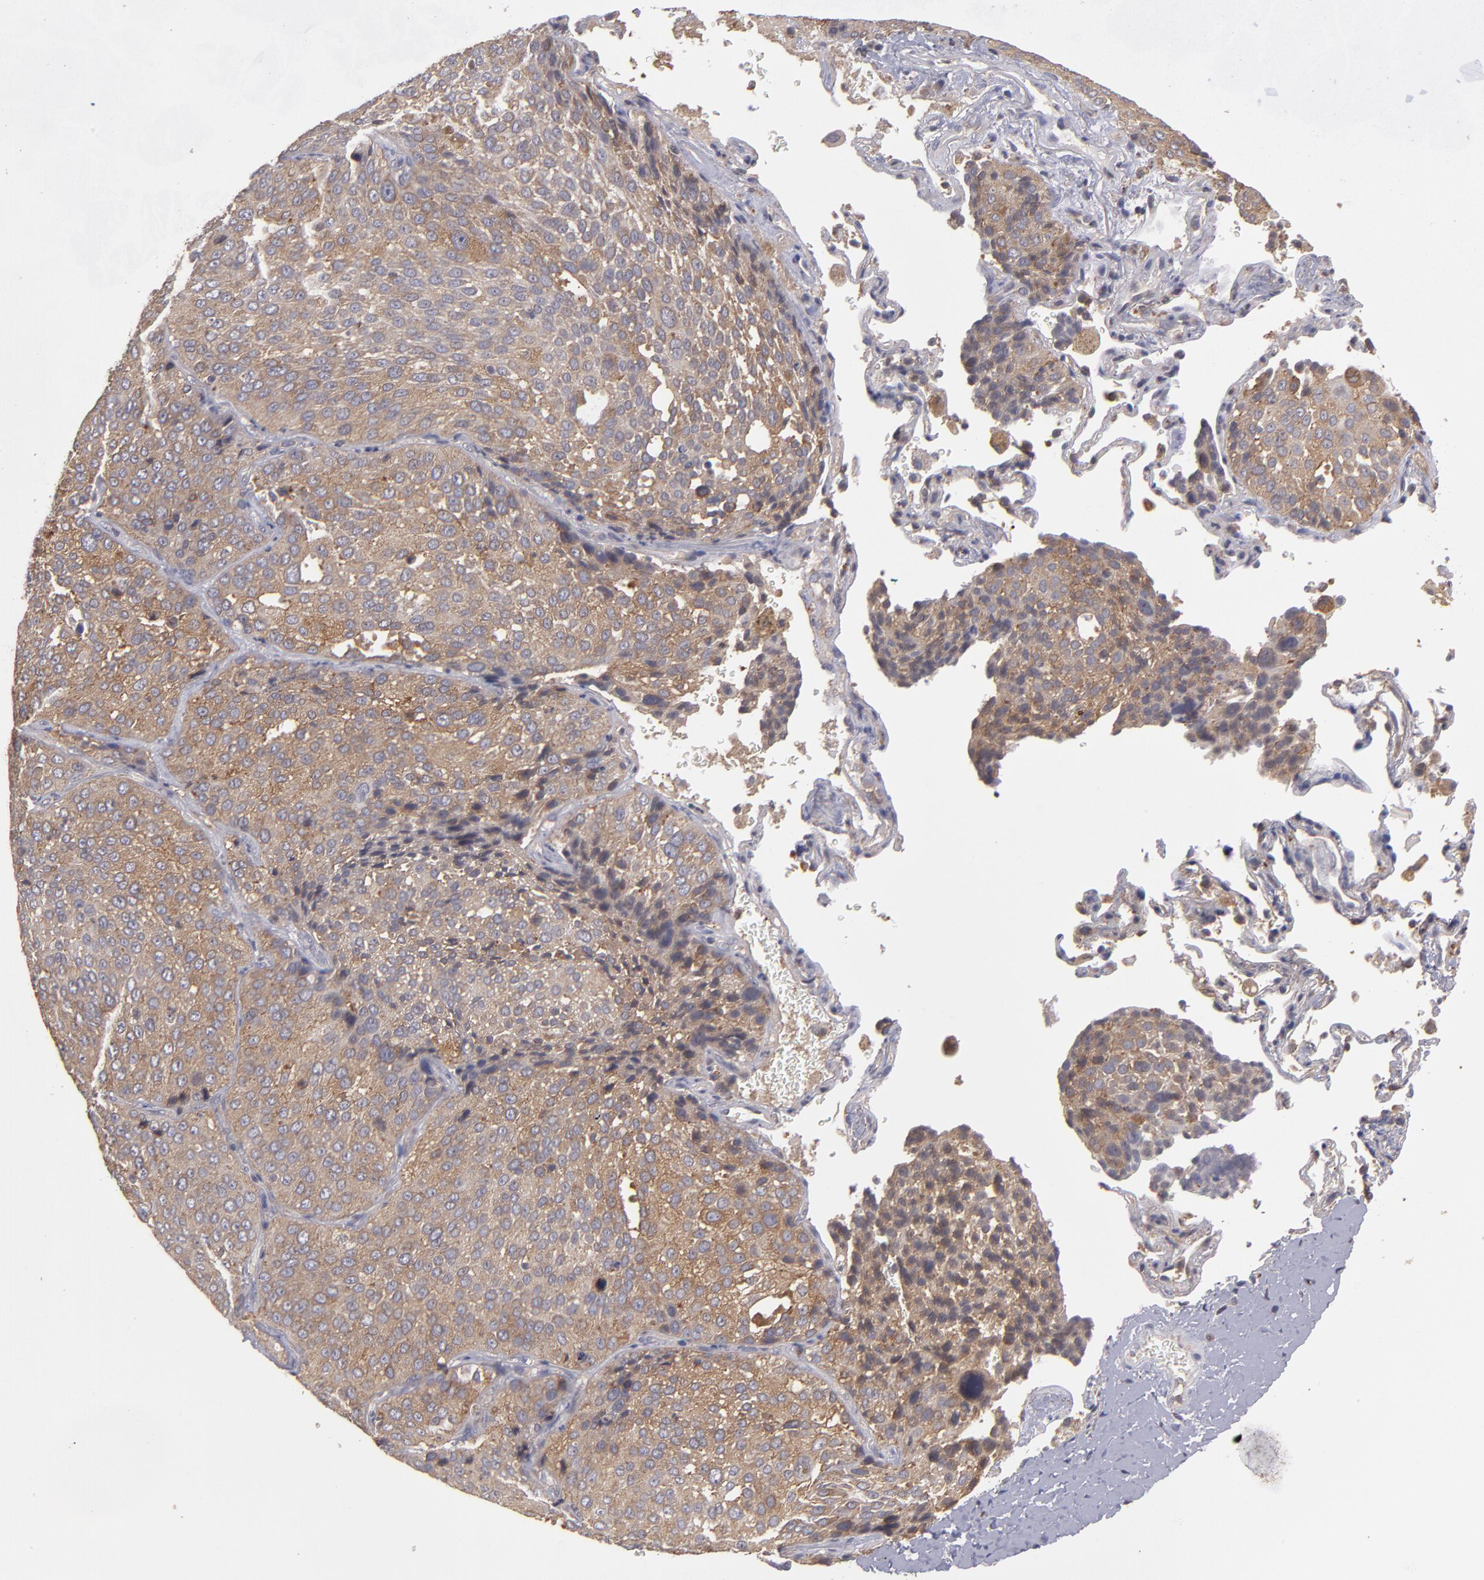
{"staining": {"intensity": "moderate", "quantity": ">75%", "location": "cytoplasmic/membranous"}, "tissue": "lung cancer", "cell_type": "Tumor cells", "image_type": "cancer", "snomed": [{"axis": "morphology", "description": "Squamous cell carcinoma, NOS"}, {"axis": "topography", "description": "Lung"}], "caption": "A histopathology image showing moderate cytoplasmic/membranous expression in about >75% of tumor cells in lung cancer (squamous cell carcinoma), as visualized by brown immunohistochemical staining.", "gene": "CTSO", "patient": {"sex": "male", "age": 54}}